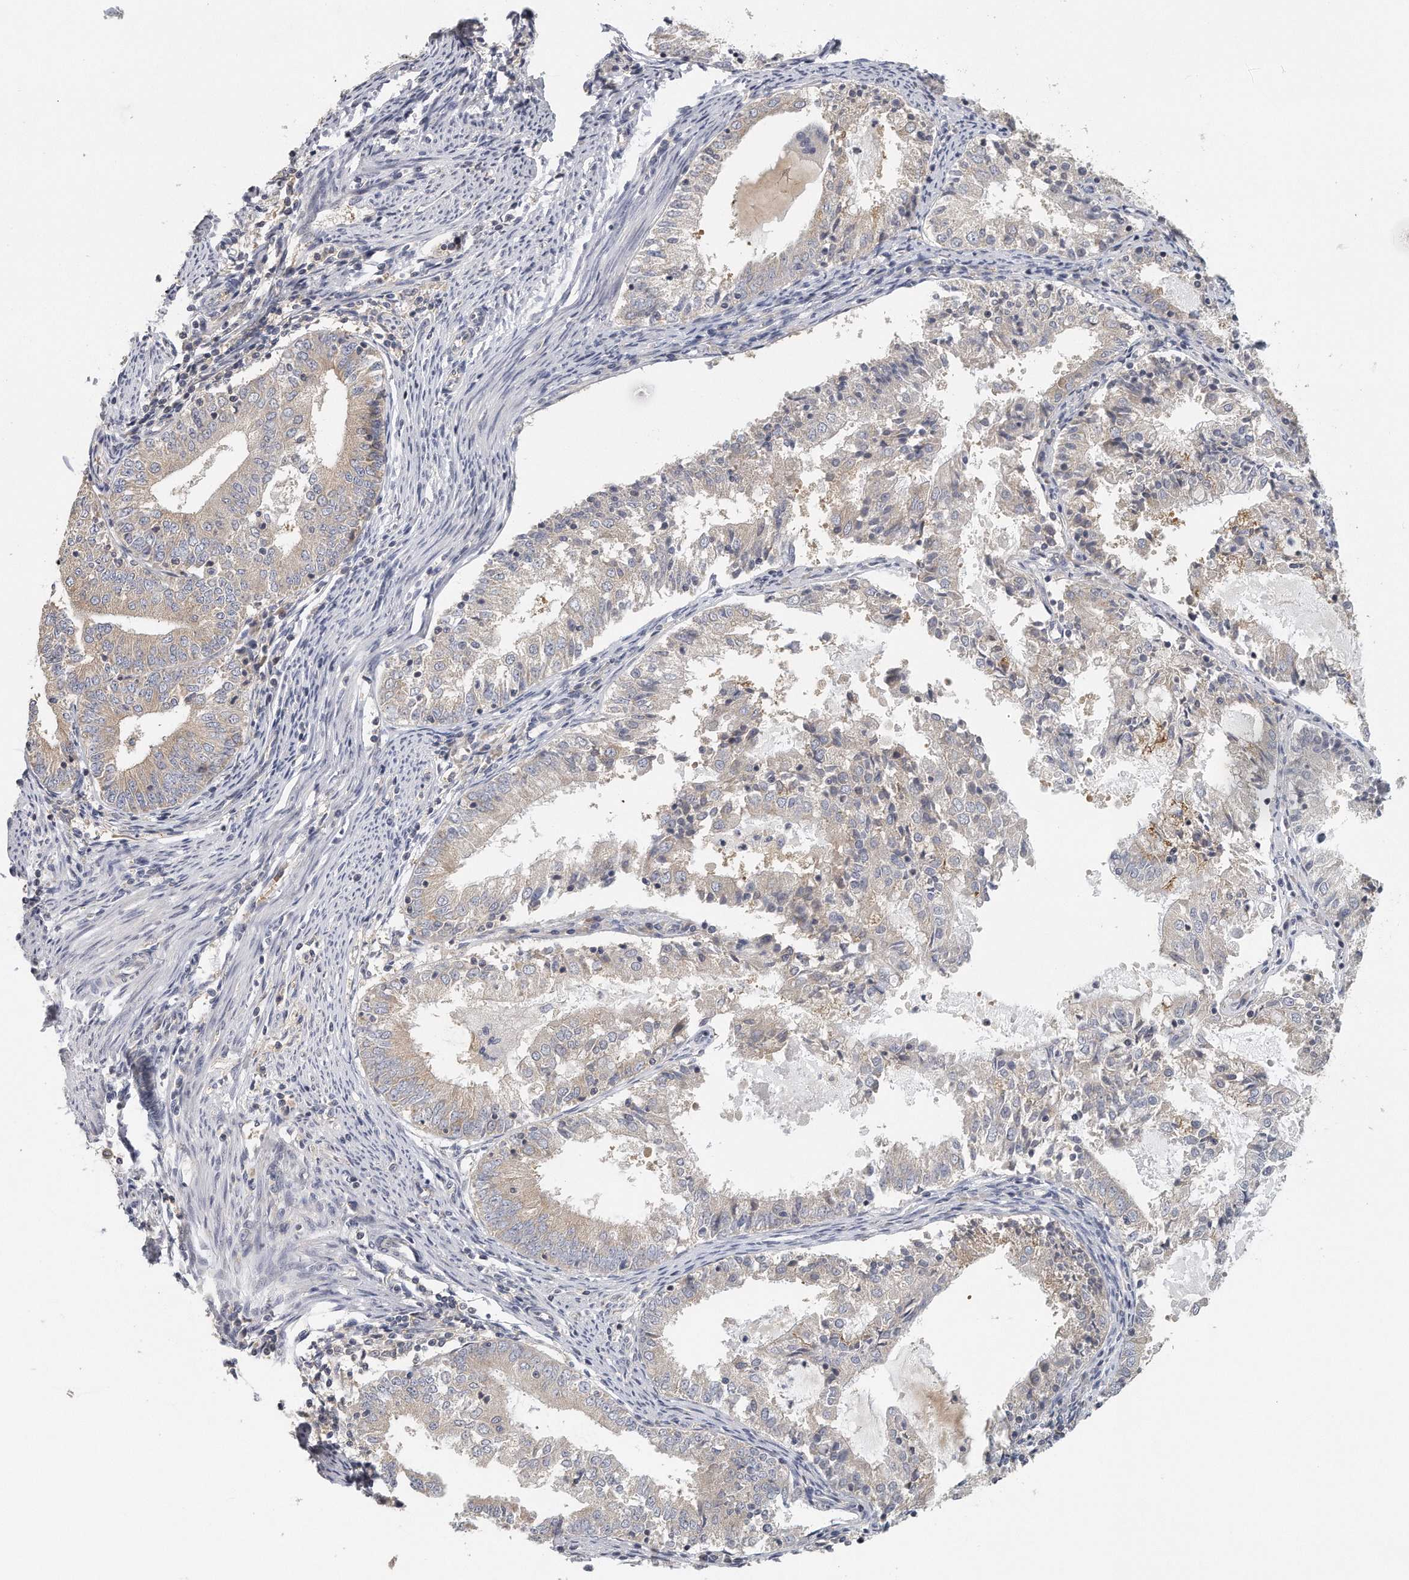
{"staining": {"intensity": "weak", "quantity": "<25%", "location": "cytoplasmic/membranous"}, "tissue": "endometrial cancer", "cell_type": "Tumor cells", "image_type": "cancer", "snomed": [{"axis": "morphology", "description": "Adenocarcinoma, NOS"}, {"axis": "topography", "description": "Endometrium"}], "caption": "This is an IHC image of human endometrial cancer (adenocarcinoma). There is no positivity in tumor cells.", "gene": "EIF3I", "patient": {"sex": "female", "age": 57}}